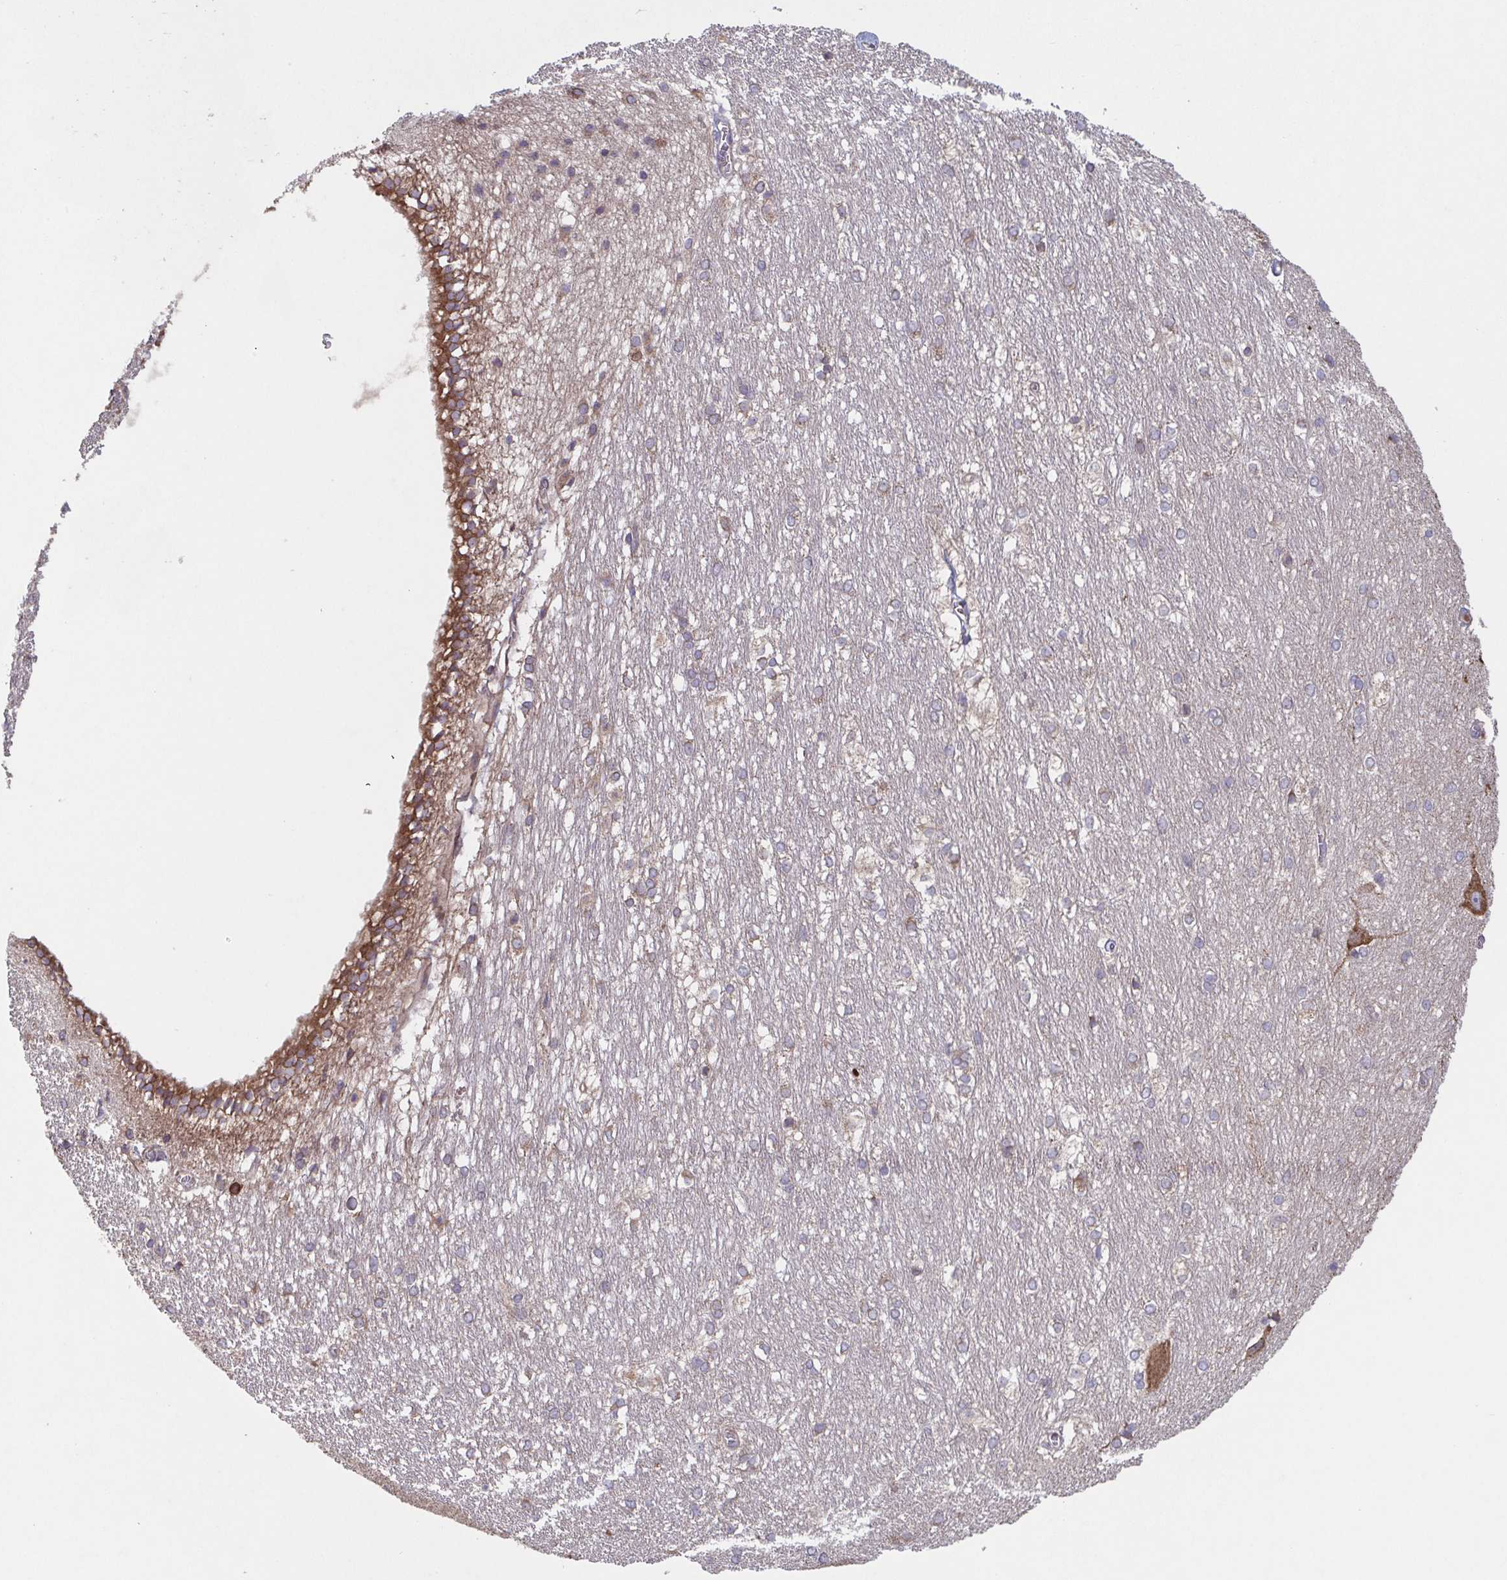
{"staining": {"intensity": "moderate", "quantity": "<25%", "location": "cytoplasmic/membranous"}, "tissue": "hippocampus", "cell_type": "Glial cells", "image_type": "normal", "snomed": [{"axis": "morphology", "description": "Normal tissue, NOS"}, {"axis": "topography", "description": "Cerebral cortex"}, {"axis": "topography", "description": "Hippocampus"}], "caption": "Immunohistochemical staining of normal hippocampus shows <25% levels of moderate cytoplasmic/membranous protein expression in about <25% of glial cells.", "gene": "COPB1", "patient": {"sex": "female", "age": 19}}